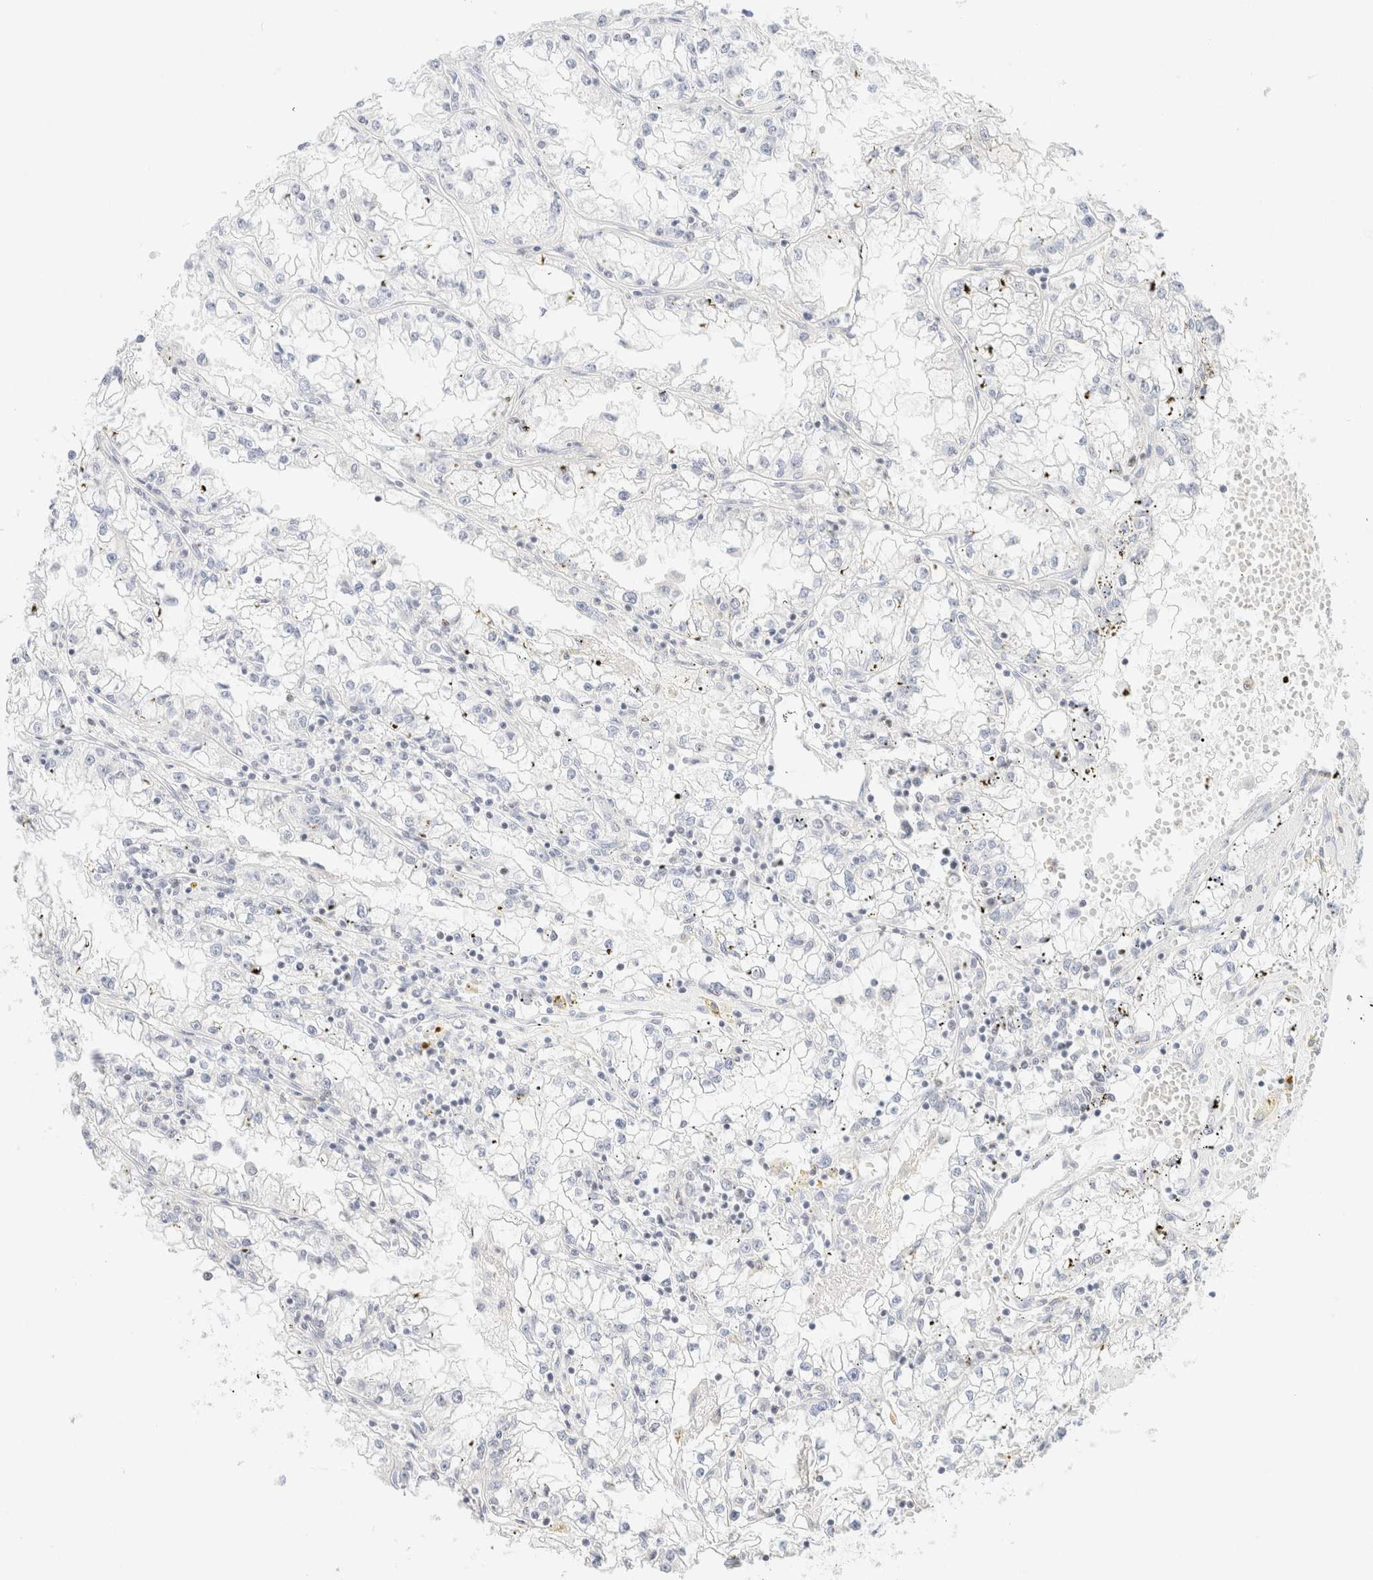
{"staining": {"intensity": "negative", "quantity": "none", "location": "none"}, "tissue": "renal cancer", "cell_type": "Tumor cells", "image_type": "cancer", "snomed": [{"axis": "morphology", "description": "Adenocarcinoma, NOS"}, {"axis": "topography", "description": "Kidney"}], "caption": "Immunohistochemistry micrograph of neoplastic tissue: renal cancer (adenocarcinoma) stained with DAB (3,3'-diaminobenzidine) displays no significant protein expression in tumor cells.", "gene": "IKZF3", "patient": {"sex": "male", "age": 56}}